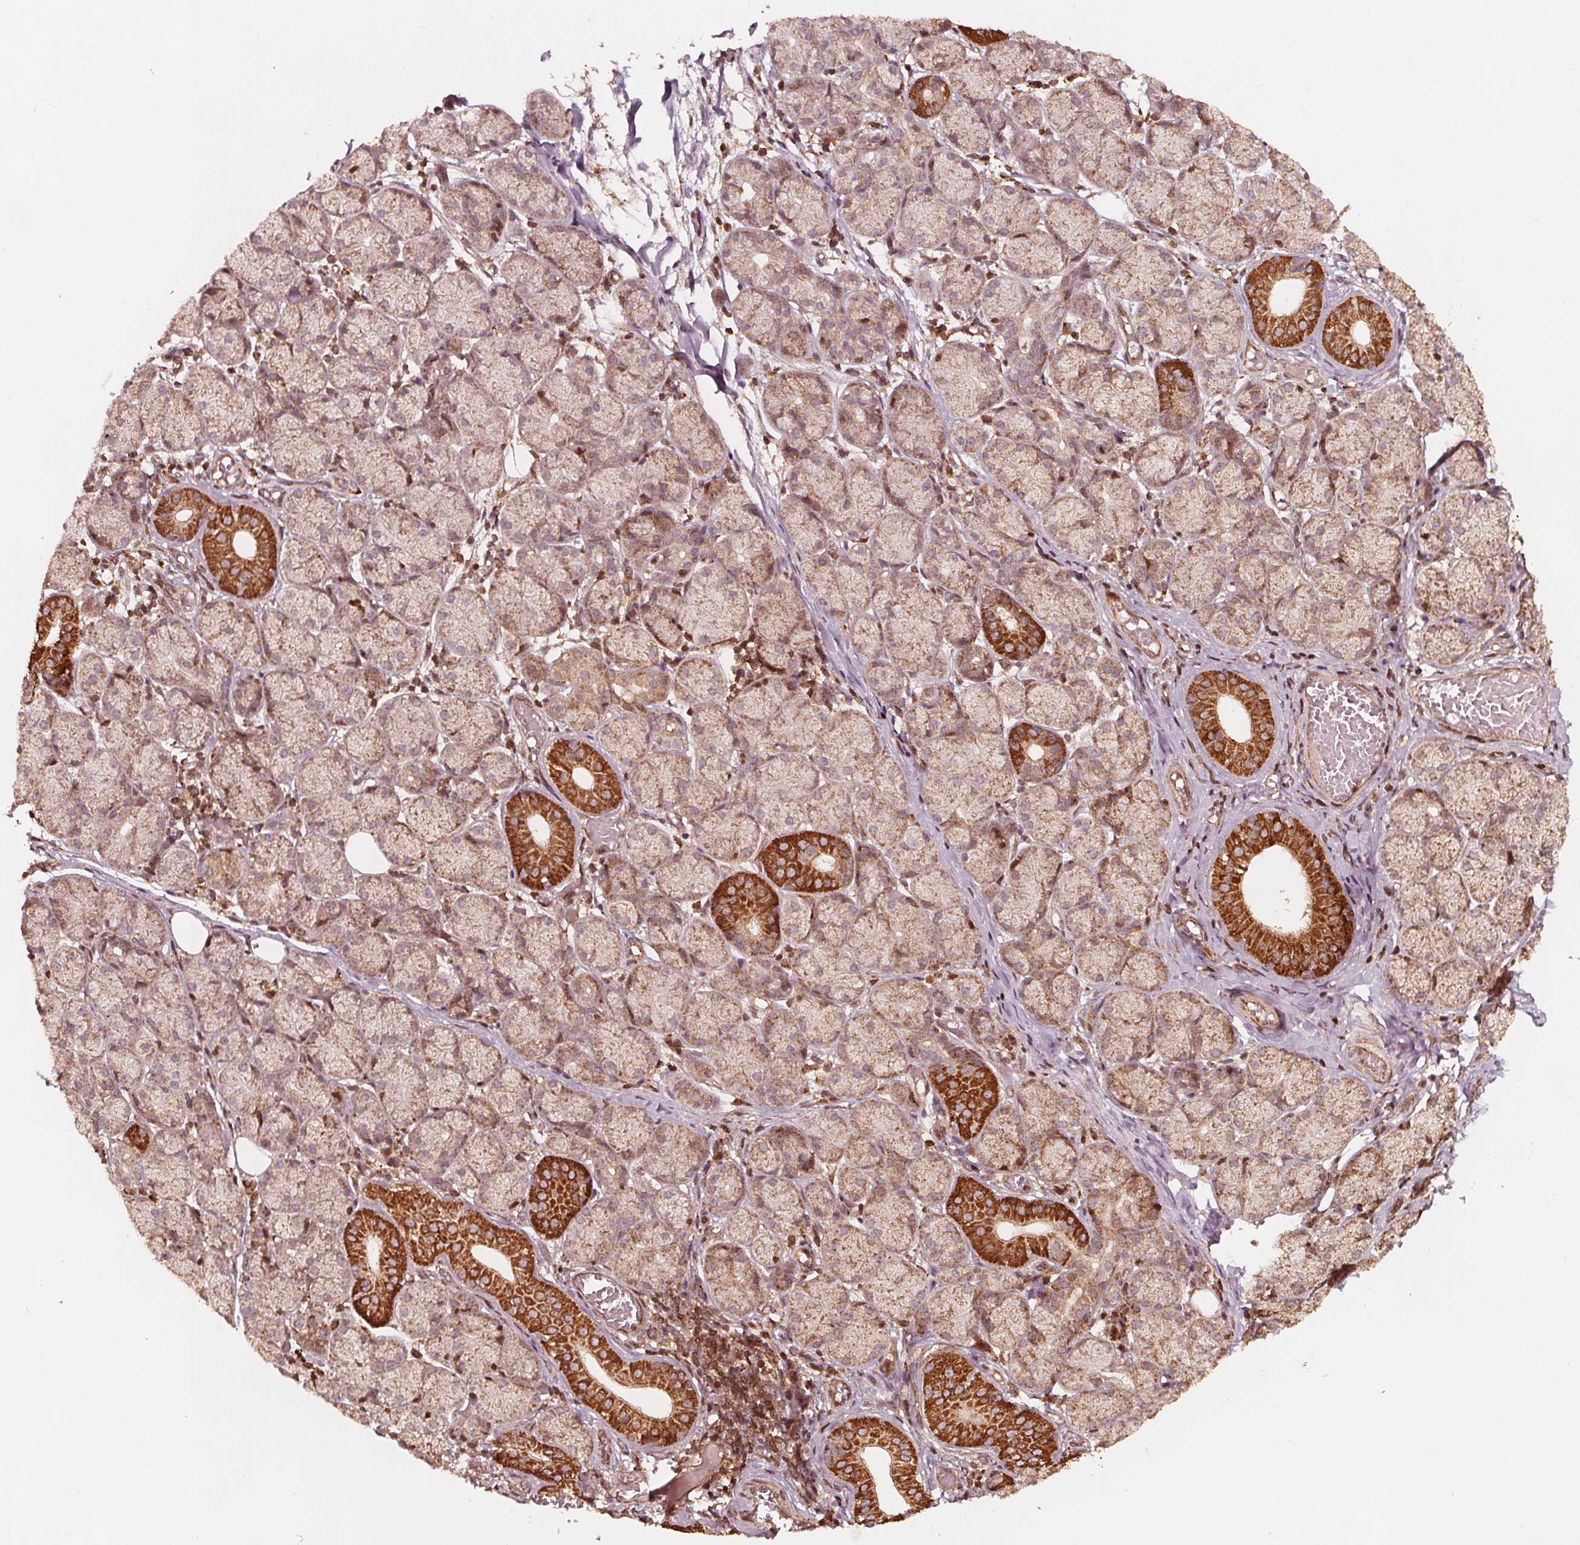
{"staining": {"intensity": "moderate", "quantity": ">75%", "location": "cytoplasmic/membranous"}, "tissue": "salivary gland", "cell_type": "Glandular cells", "image_type": "normal", "snomed": [{"axis": "morphology", "description": "Normal tissue, NOS"}, {"axis": "topography", "description": "Salivary gland"}, {"axis": "topography", "description": "Peripheral nerve tissue"}], "caption": "IHC image of unremarkable salivary gland: salivary gland stained using immunohistochemistry displays medium levels of moderate protein expression localized specifically in the cytoplasmic/membranous of glandular cells, appearing as a cytoplasmic/membranous brown color.", "gene": "AIP", "patient": {"sex": "female", "age": 24}}